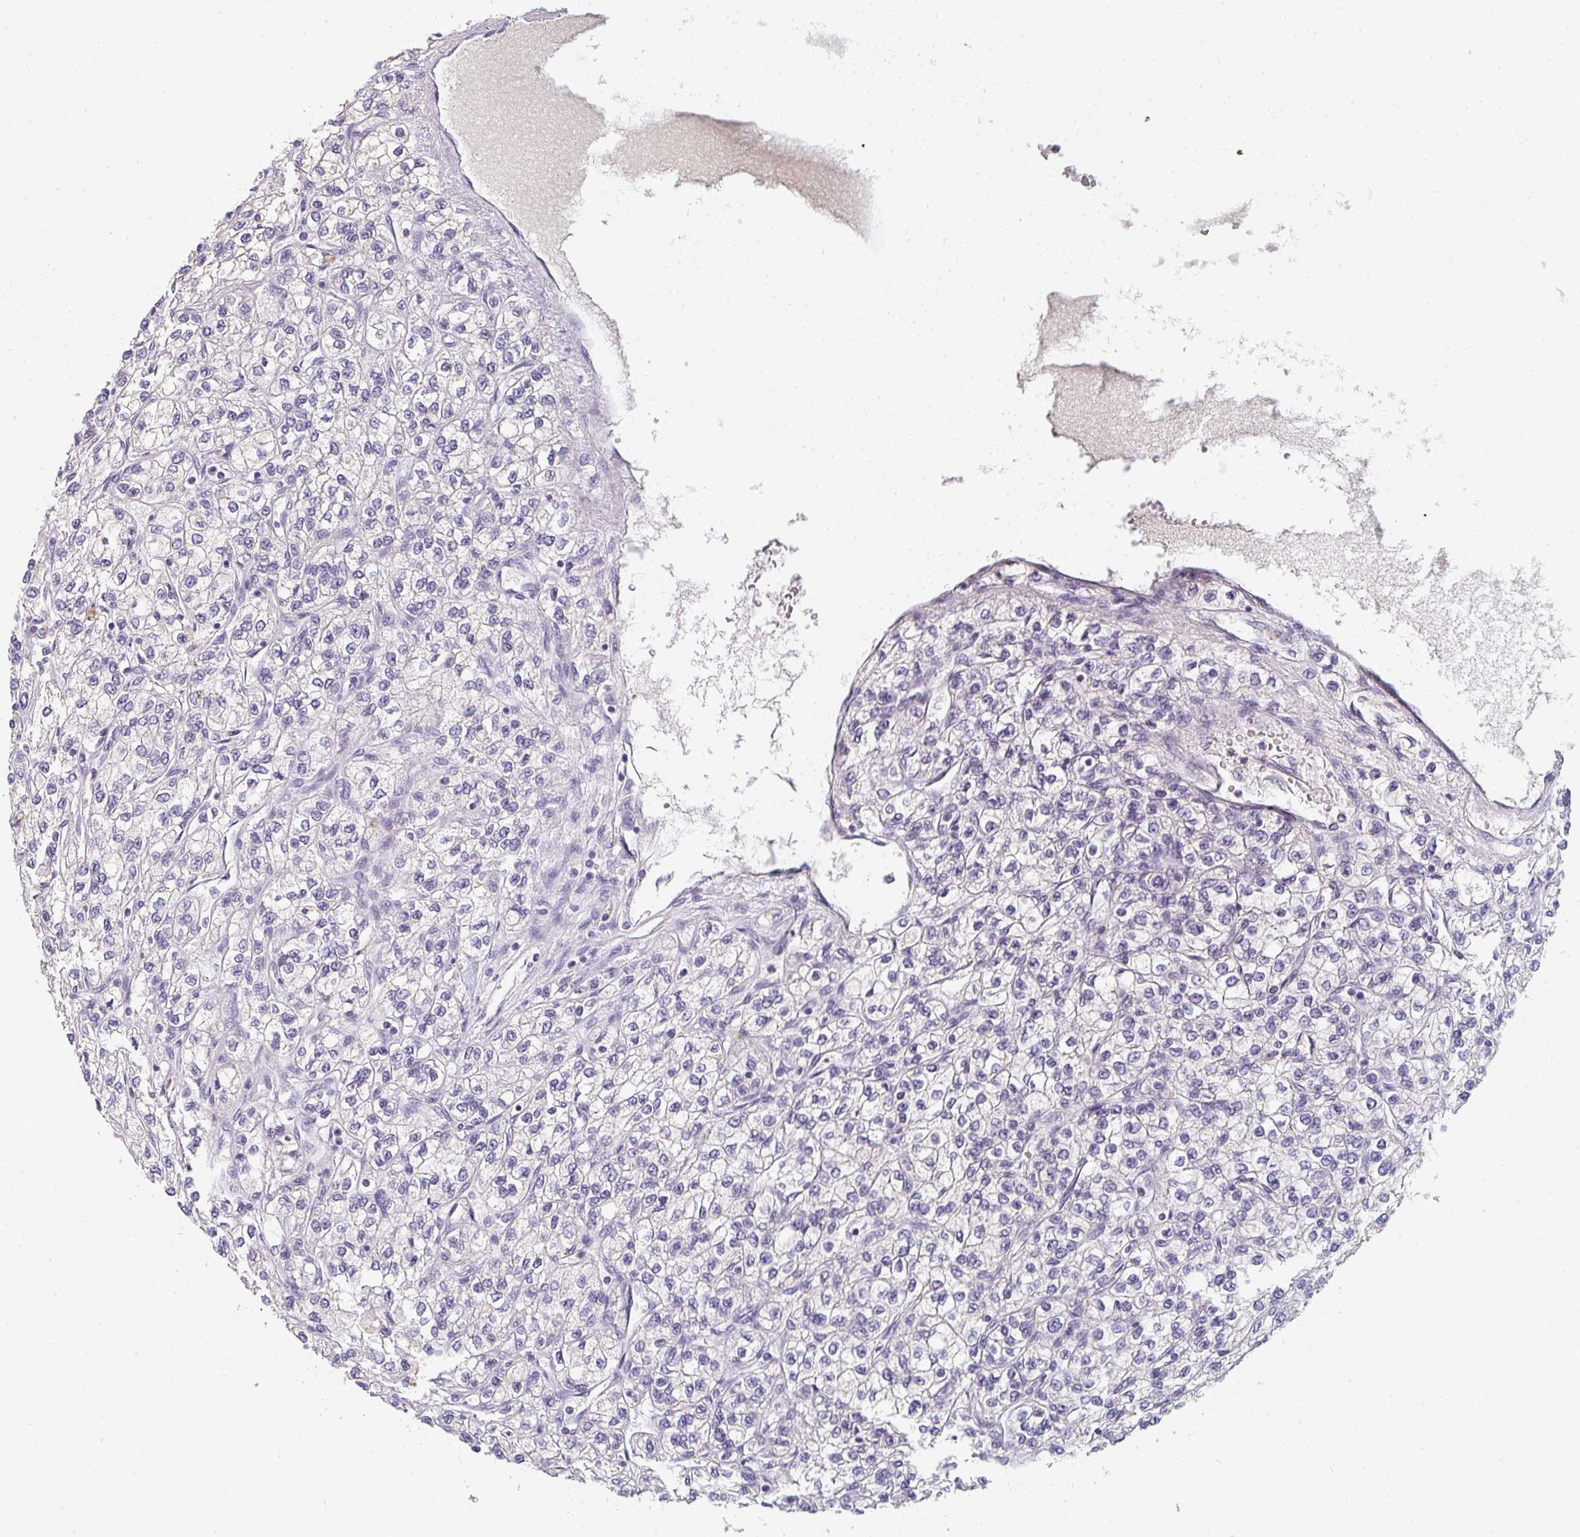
{"staining": {"intensity": "negative", "quantity": "none", "location": "none"}, "tissue": "renal cancer", "cell_type": "Tumor cells", "image_type": "cancer", "snomed": [{"axis": "morphology", "description": "Adenocarcinoma, NOS"}, {"axis": "topography", "description": "Kidney"}], "caption": "IHC image of neoplastic tissue: human renal cancer stained with DAB (3,3'-diaminobenzidine) displays no significant protein staining in tumor cells.", "gene": "C1QTNF8", "patient": {"sex": "male", "age": 80}}